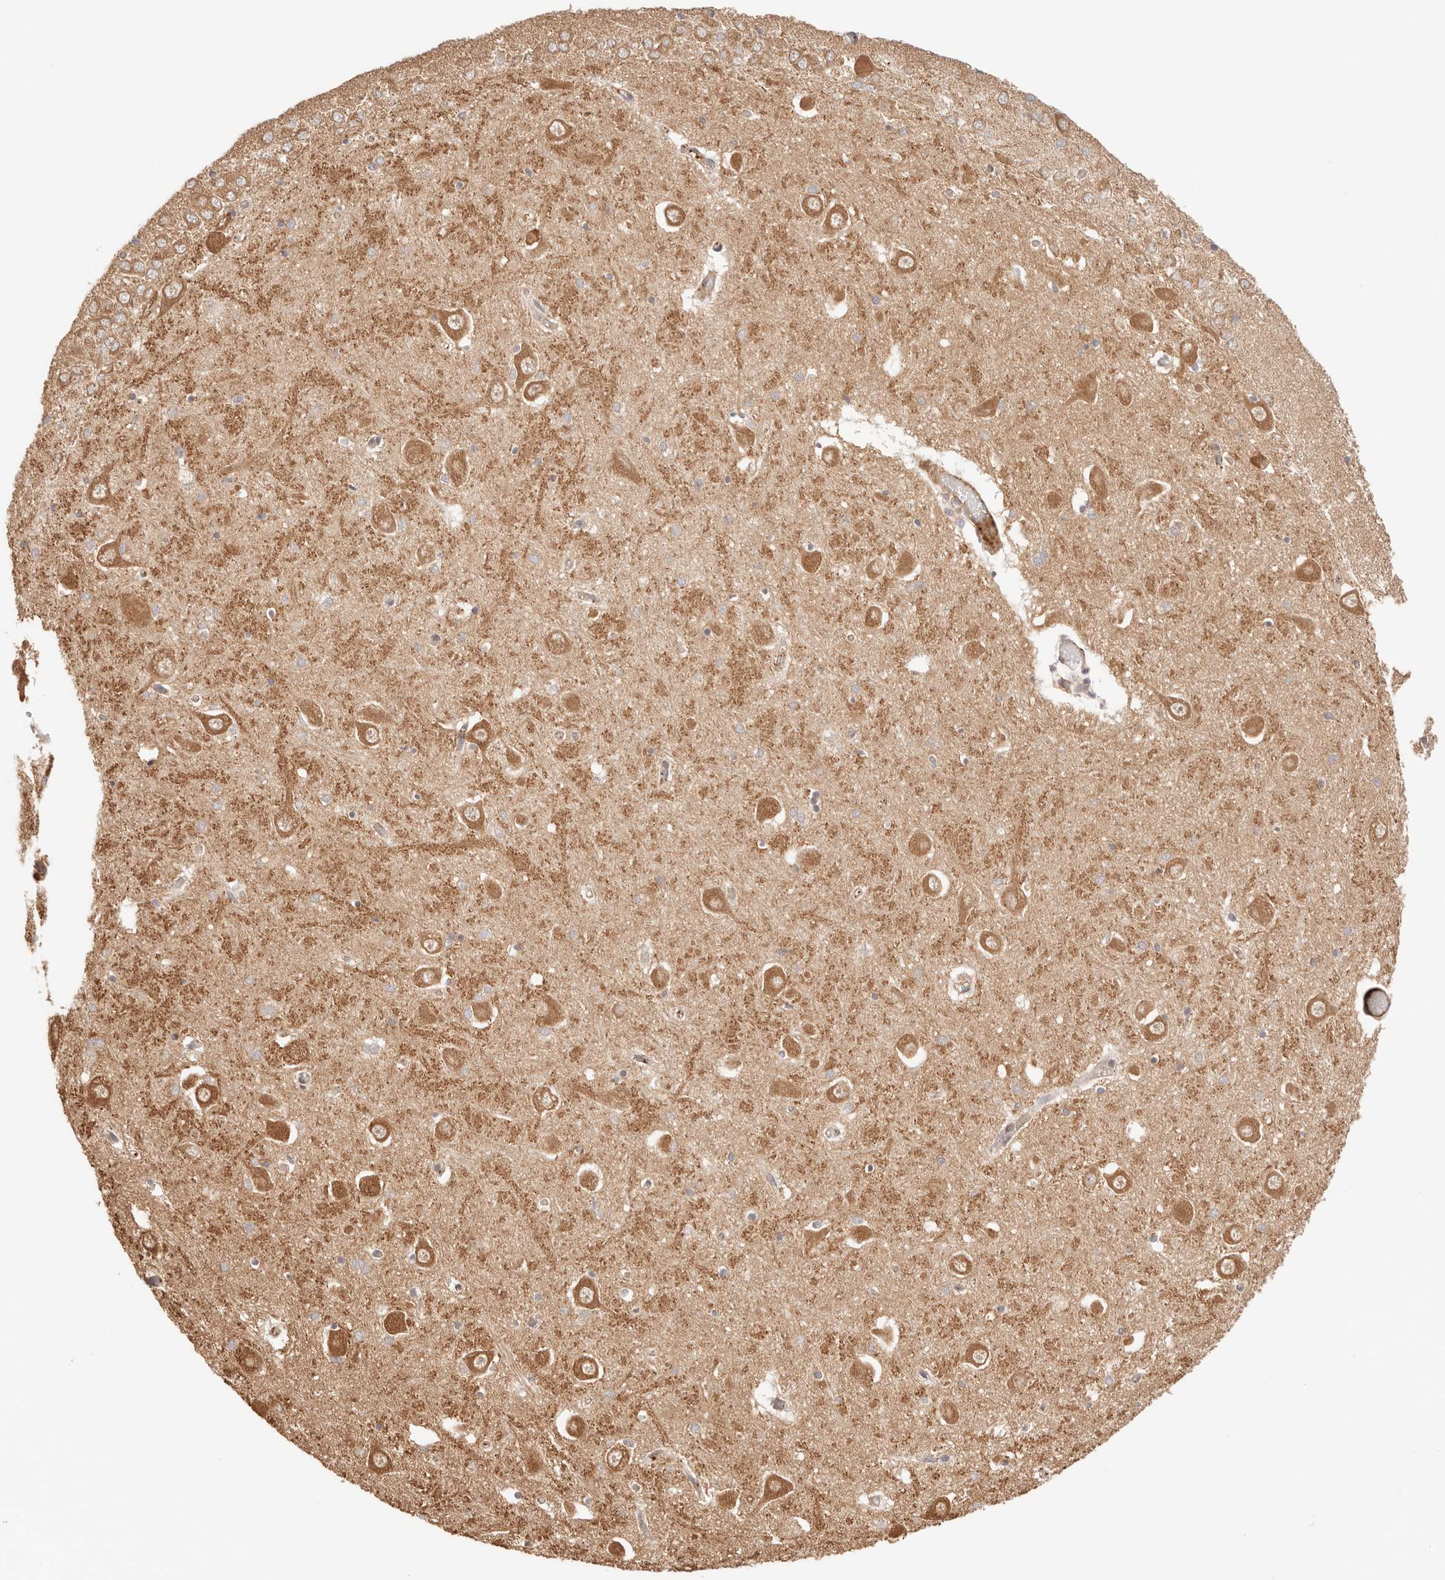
{"staining": {"intensity": "negative", "quantity": "none", "location": "none"}, "tissue": "hippocampus", "cell_type": "Glial cells", "image_type": "normal", "snomed": [{"axis": "morphology", "description": "Normal tissue, NOS"}, {"axis": "topography", "description": "Hippocampus"}], "caption": "Immunohistochemistry photomicrograph of benign human hippocampus stained for a protein (brown), which shows no positivity in glial cells.", "gene": "IL1R2", "patient": {"sex": "male", "age": 70}}